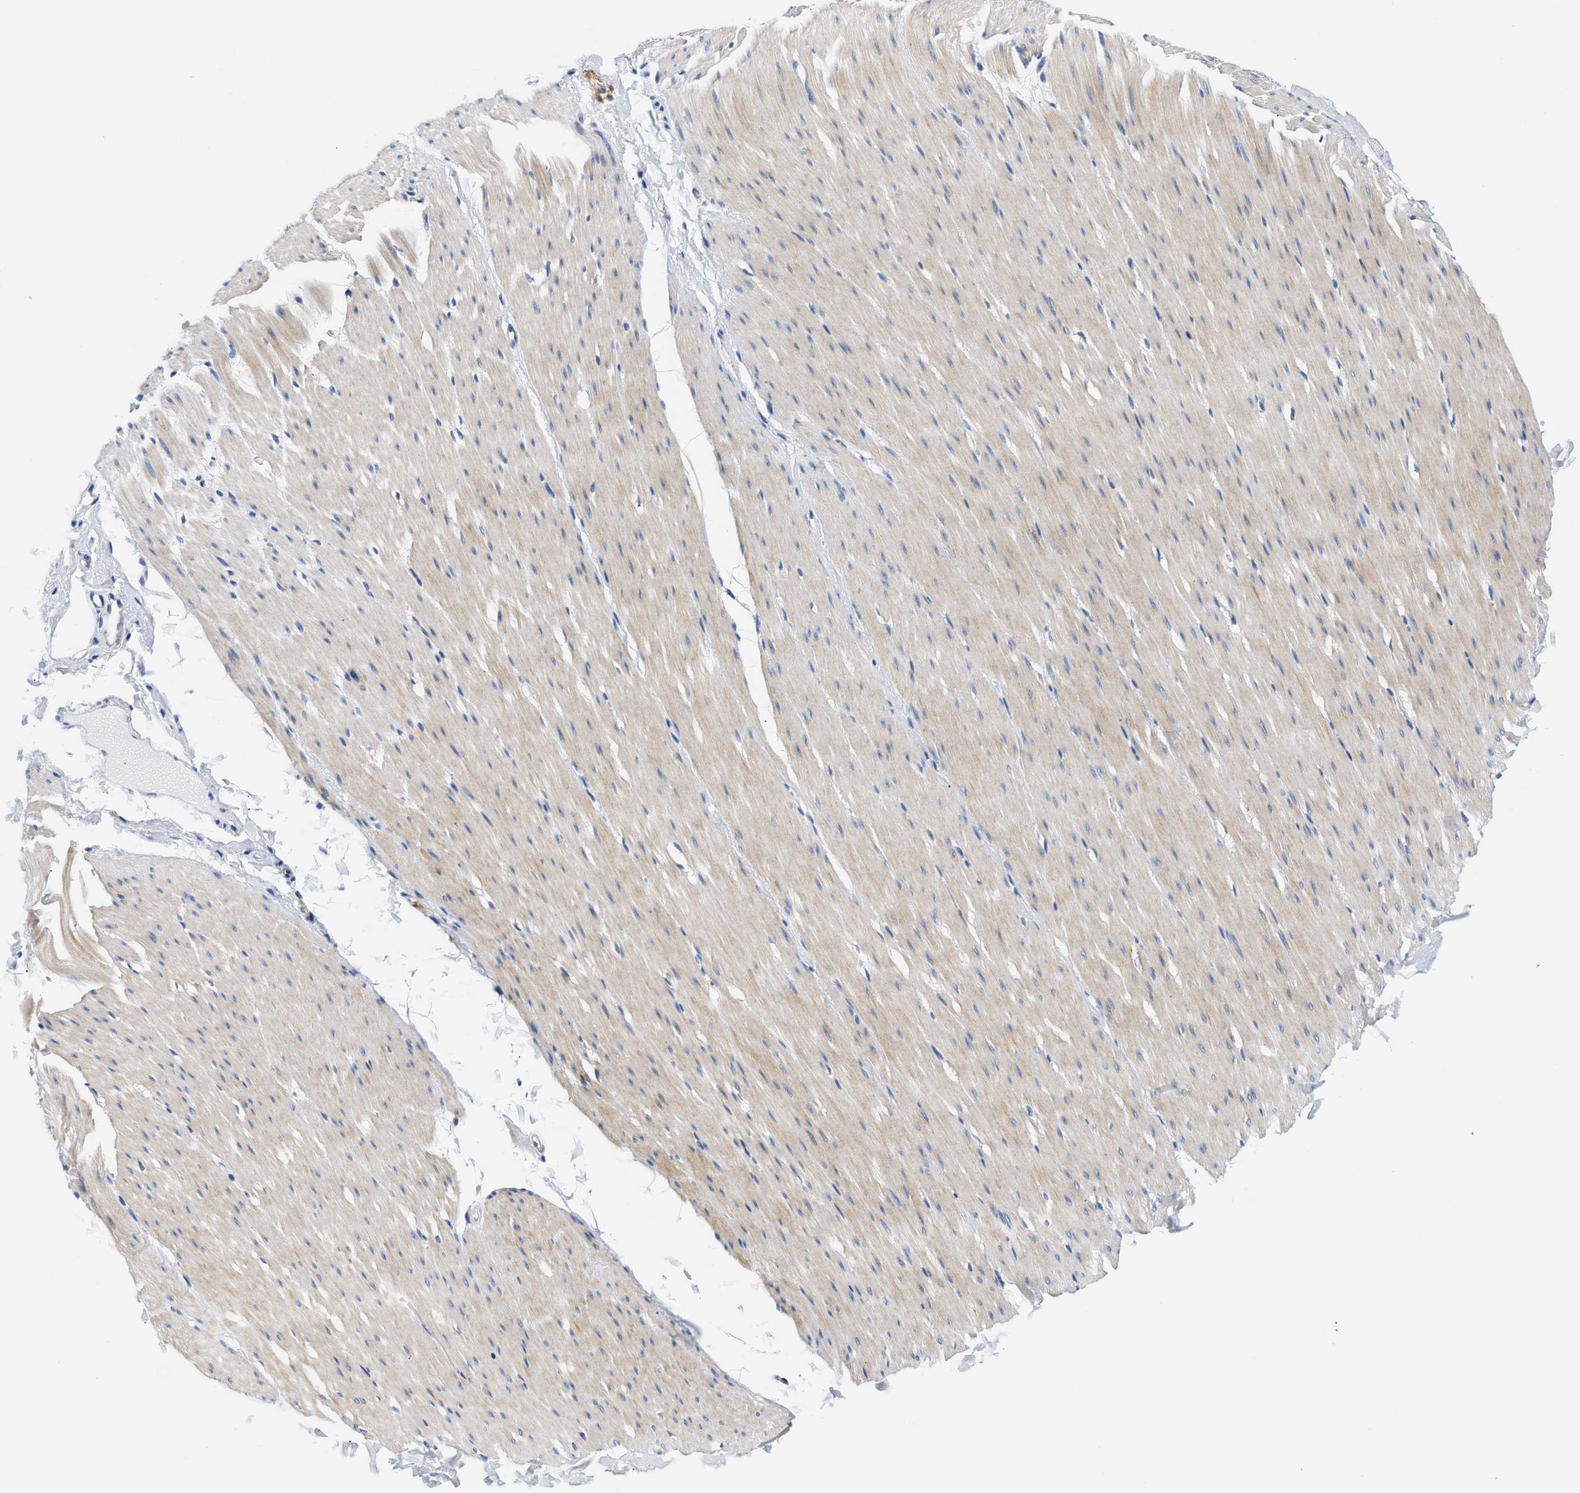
{"staining": {"intensity": "weak", "quantity": ">75%", "location": "cytoplasmic/membranous"}, "tissue": "smooth muscle", "cell_type": "Smooth muscle cells", "image_type": "normal", "snomed": [{"axis": "morphology", "description": "Normal tissue, NOS"}, {"axis": "topography", "description": "Smooth muscle"}, {"axis": "topography", "description": "Colon"}], "caption": "Immunohistochemistry (IHC) of benign smooth muscle displays low levels of weak cytoplasmic/membranous positivity in about >75% of smooth muscle cells.", "gene": "ACADVL", "patient": {"sex": "male", "age": 67}}